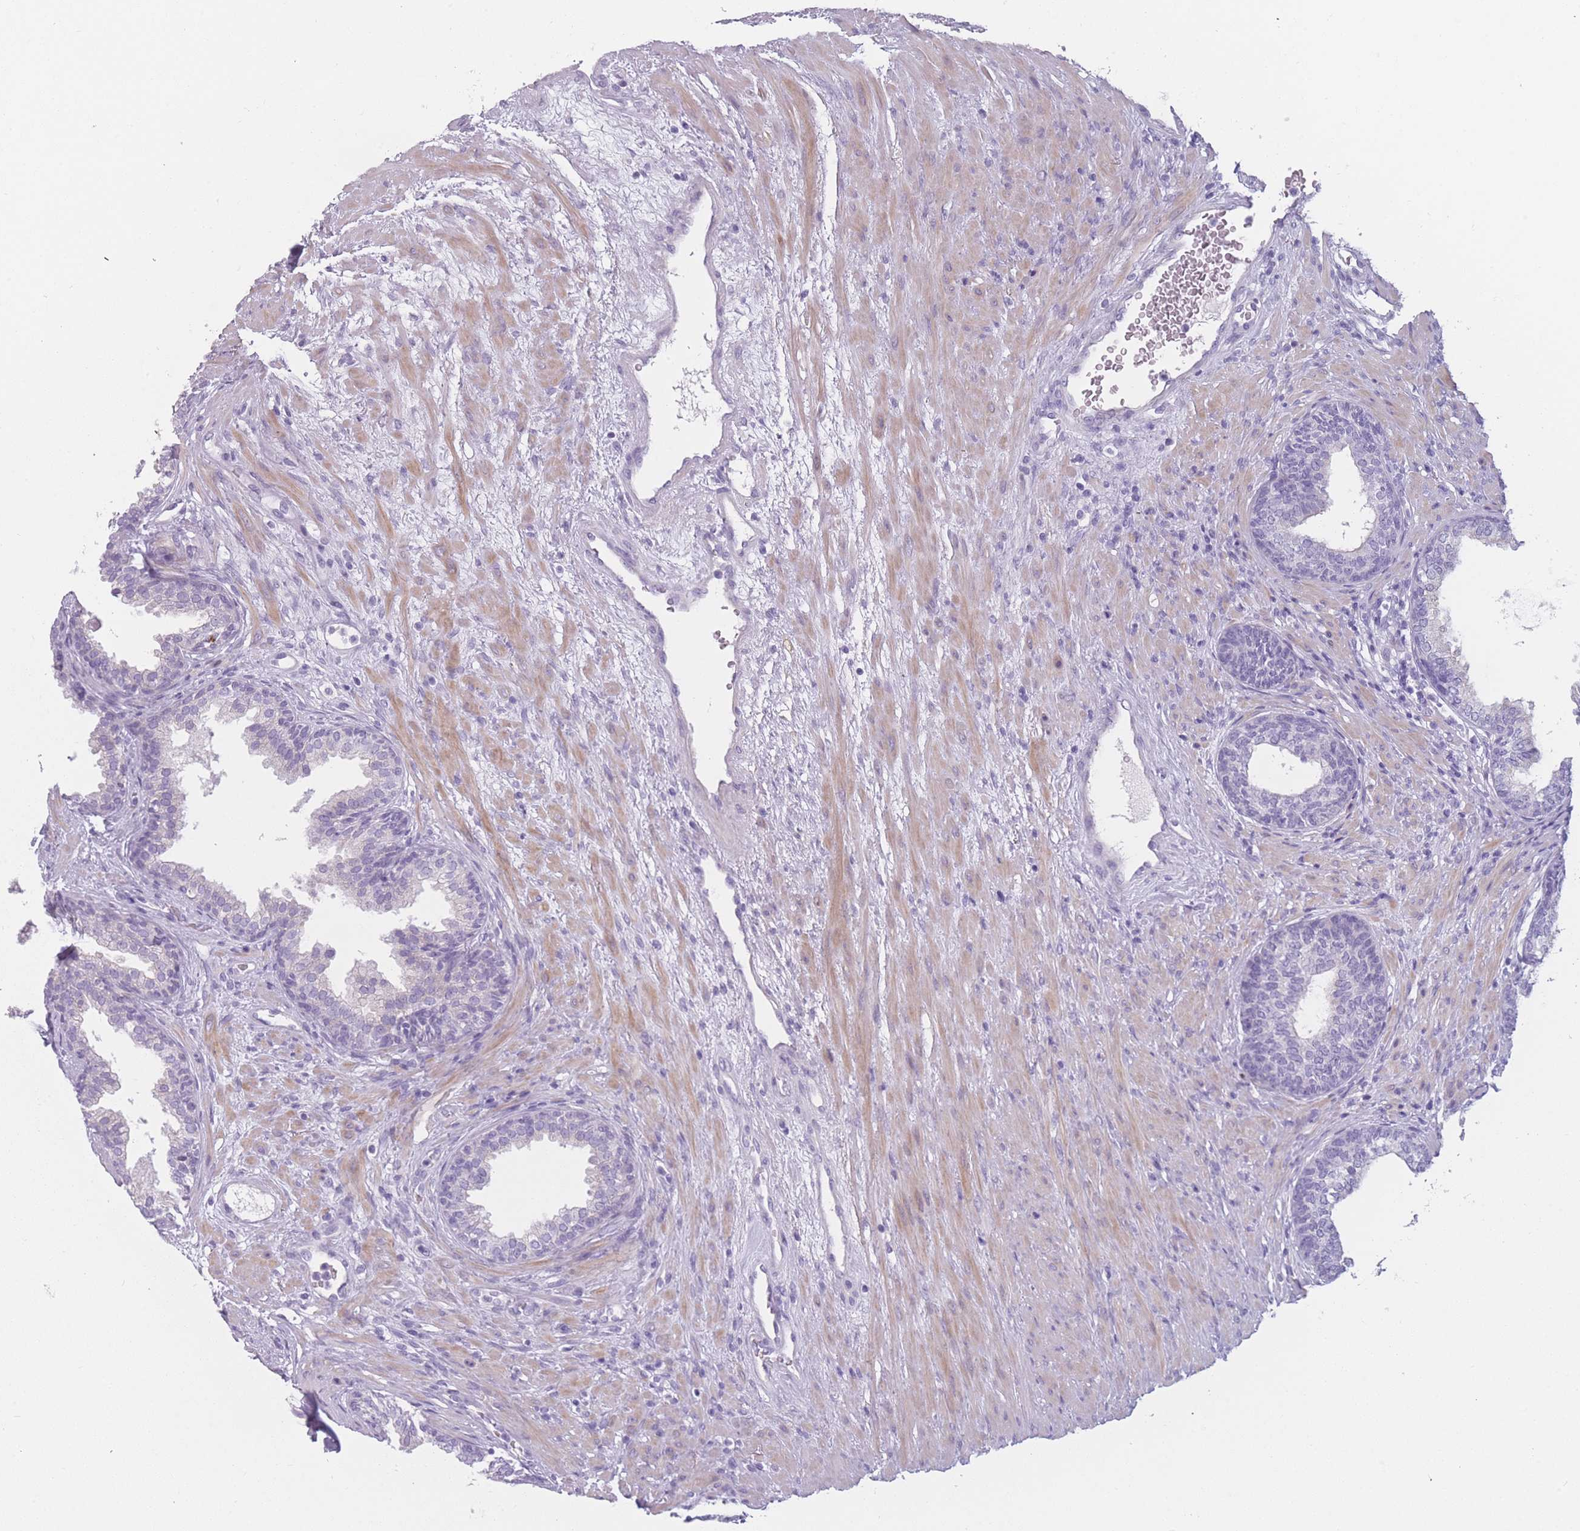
{"staining": {"intensity": "negative", "quantity": "none", "location": "none"}, "tissue": "prostate", "cell_type": "Glandular cells", "image_type": "normal", "snomed": [{"axis": "morphology", "description": "Normal tissue, NOS"}, {"axis": "topography", "description": "Prostate"}], "caption": "A high-resolution histopathology image shows immunohistochemistry (IHC) staining of normal prostate, which displays no significant positivity in glandular cells.", "gene": "PPFIA3", "patient": {"sex": "male", "age": 76}}